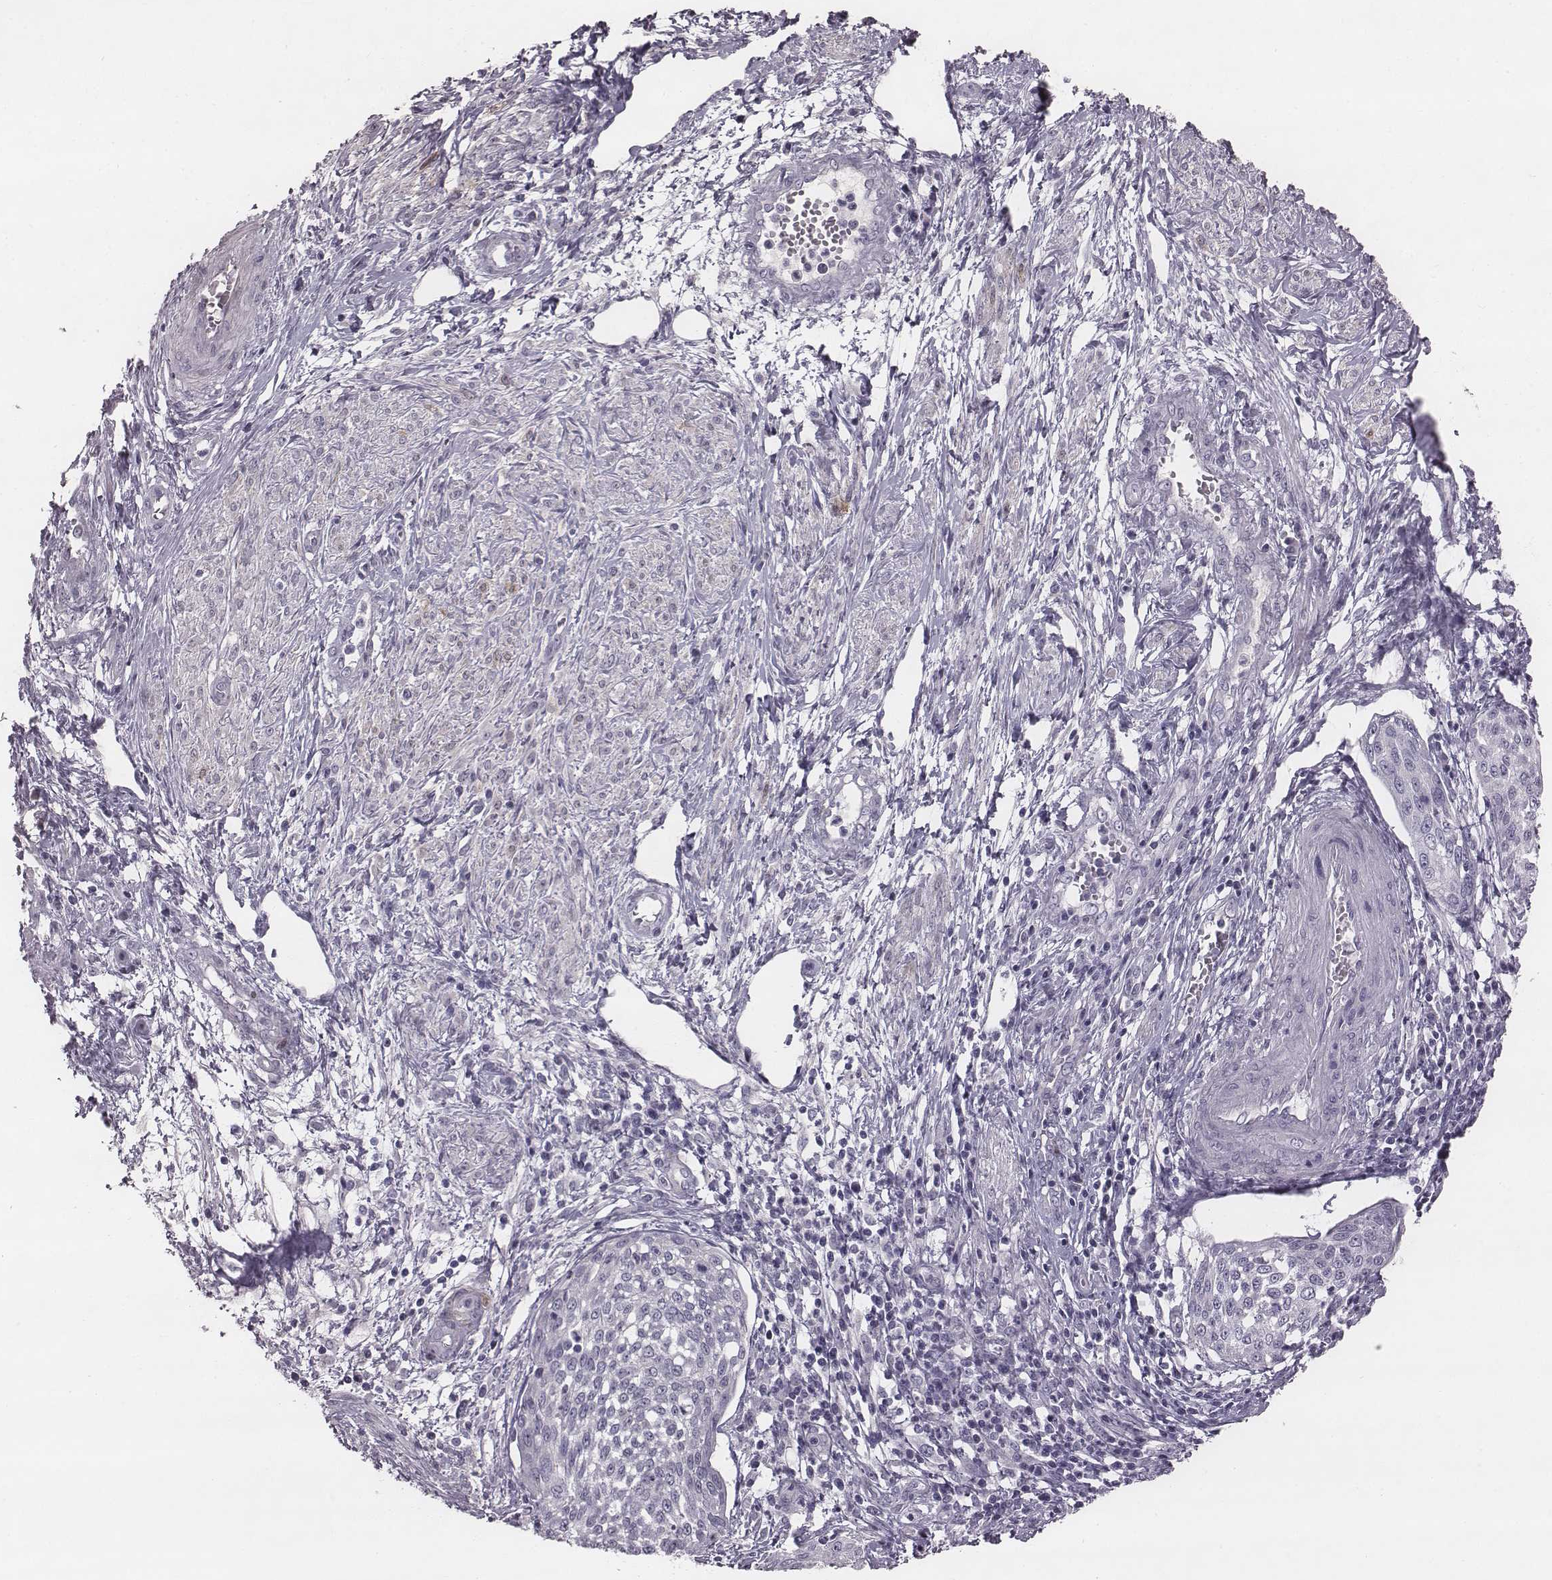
{"staining": {"intensity": "negative", "quantity": "none", "location": "none"}, "tissue": "cervical cancer", "cell_type": "Tumor cells", "image_type": "cancer", "snomed": [{"axis": "morphology", "description": "Squamous cell carcinoma, NOS"}, {"axis": "topography", "description": "Cervix"}], "caption": "DAB (3,3'-diaminobenzidine) immunohistochemical staining of human squamous cell carcinoma (cervical) exhibits no significant staining in tumor cells.", "gene": "PDE8B", "patient": {"sex": "female", "age": 34}}